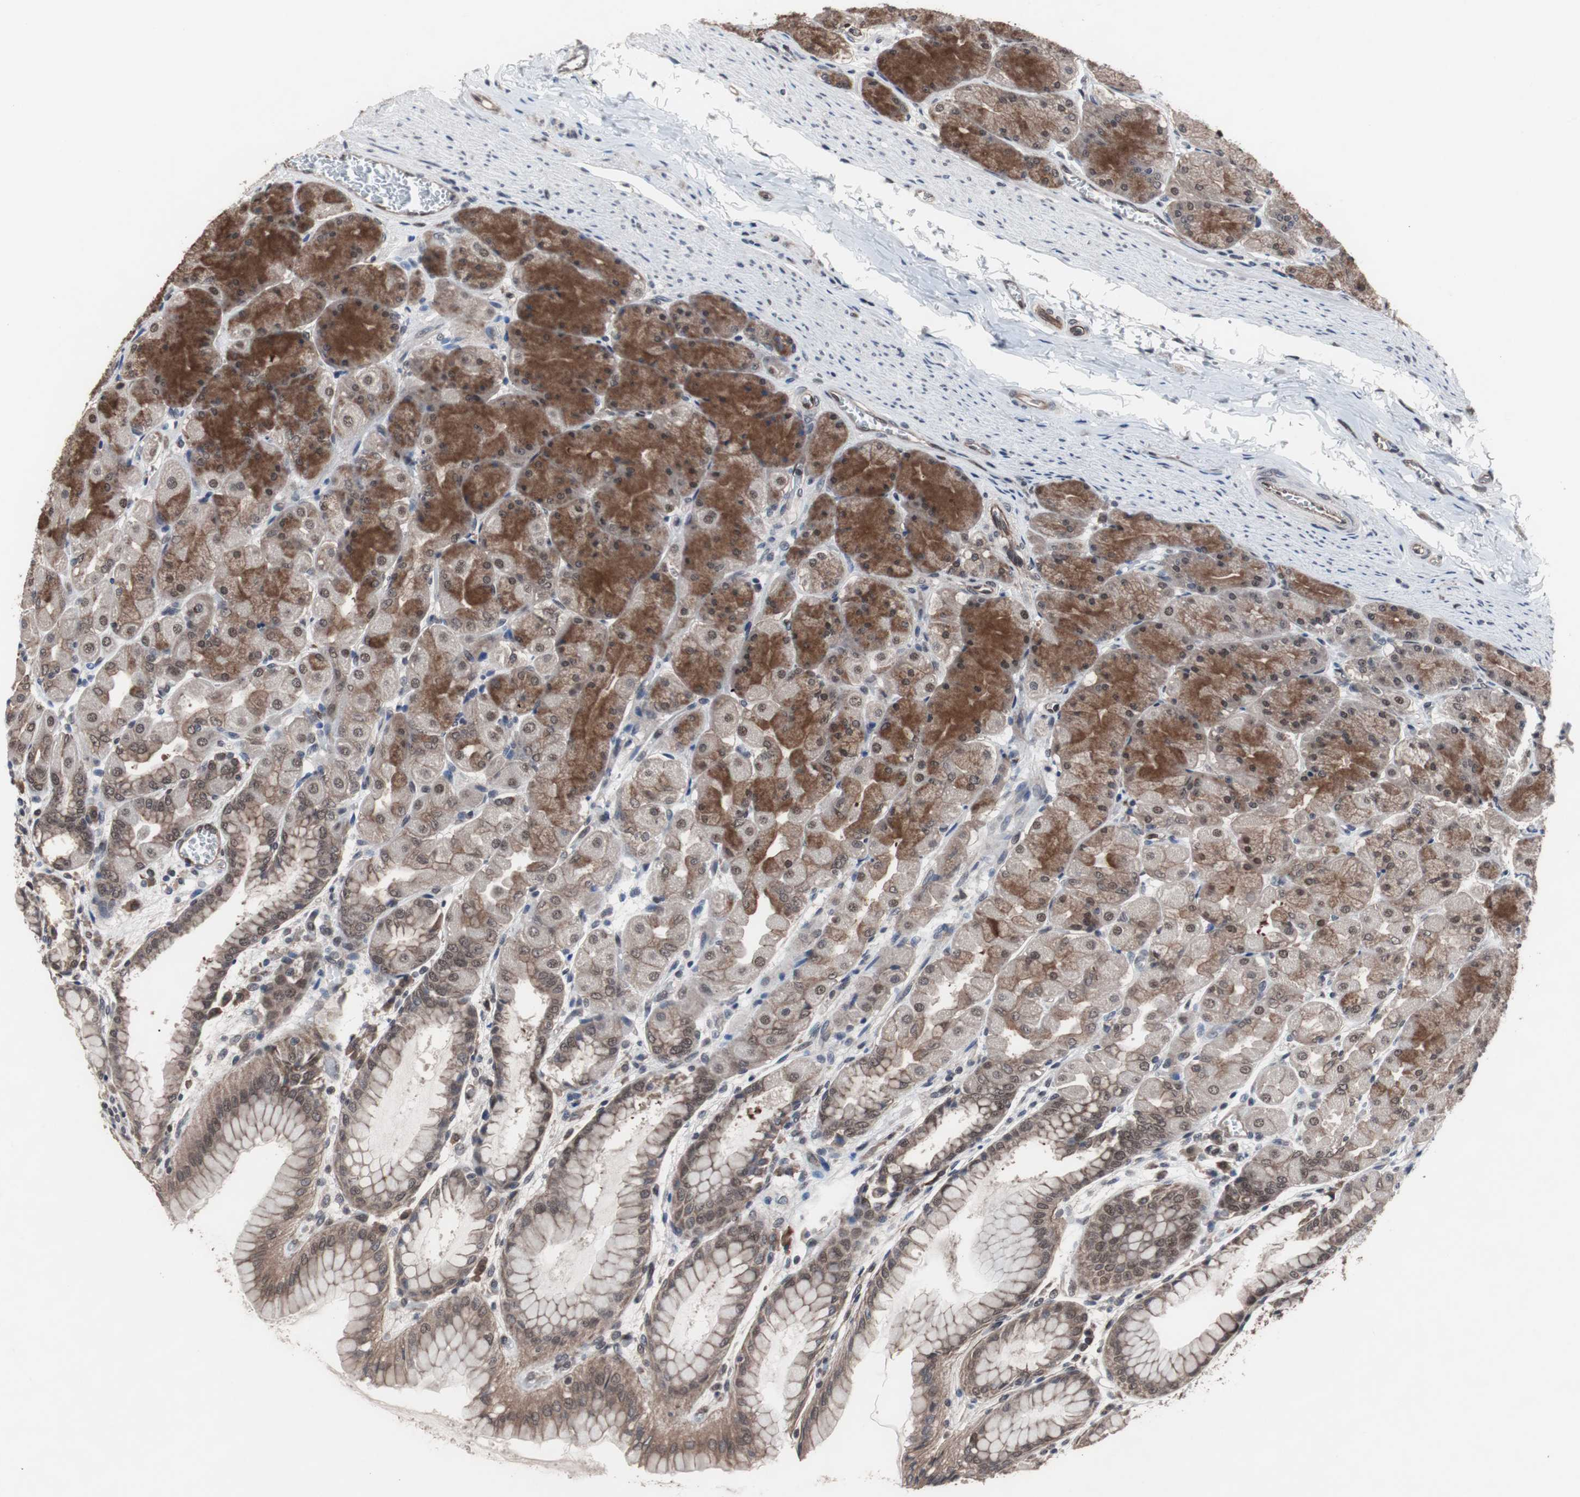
{"staining": {"intensity": "strong", "quantity": ">75%", "location": "cytoplasmic/membranous,nuclear"}, "tissue": "stomach", "cell_type": "Glandular cells", "image_type": "normal", "snomed": [{"axis": "morphology", "description": "Normal tissue, NOS"}, {"axis": "topography", "description": "Stomach, upper"}], "caption": "Protein positivity by immunohistochemistry displays strong cytoplasmic/membranous,nuclear positivity in approximately >75% of glandular cells in normal stomach.", "gene": "GTF2F2", "patient": {"sex": "female", "age": 56}}